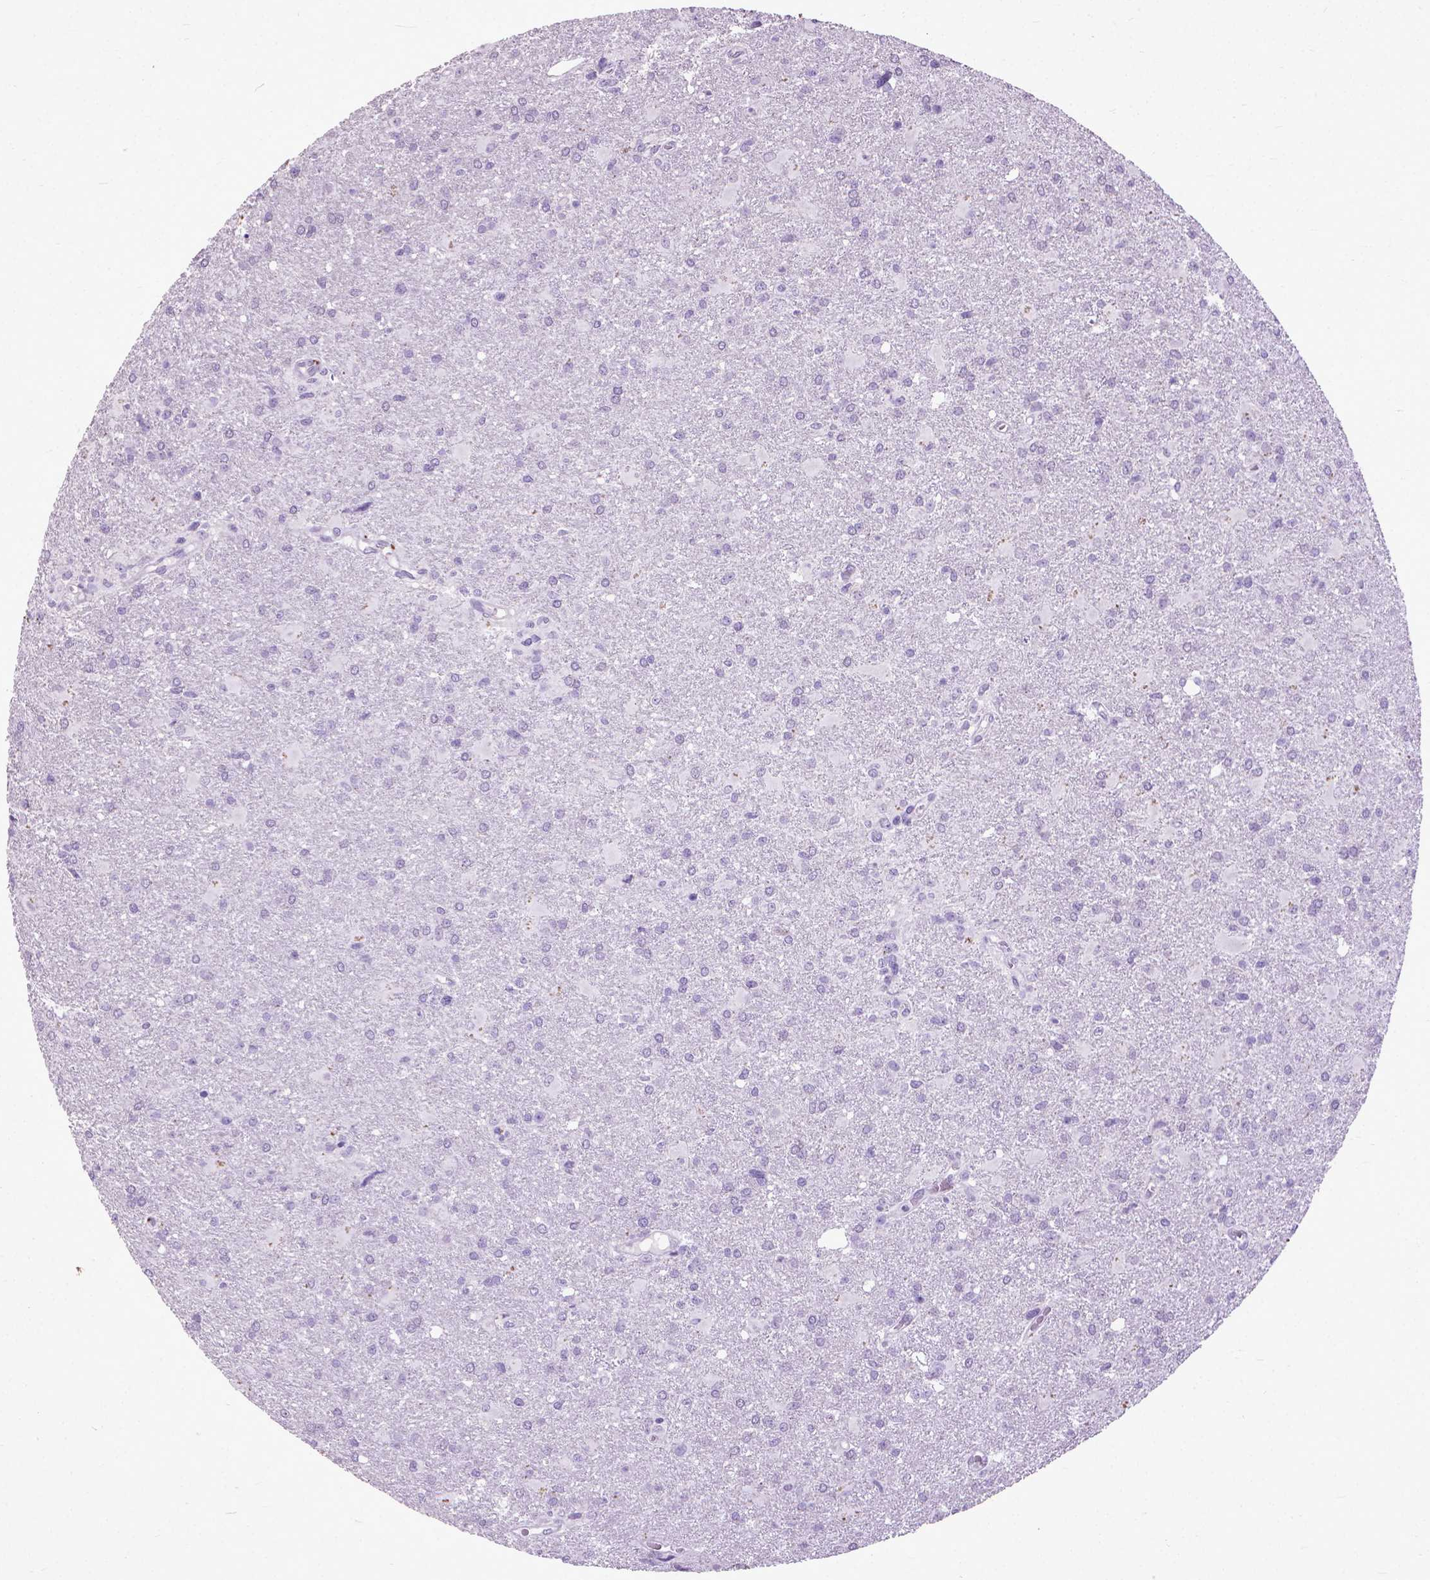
{"staining": {"intensity": "negative", "quantity": "none", "location": "none"}, "tissue": "glioma", "cell_type": "Tumor cells", "image_type": "cancer", "snomed": [{"axis": "morphology", "description": "Glioma, malignant, High grade"}, {"axis": "topography", "description": "Brain"}], "caption": "This is an immunohistochemistry (IHC) histopathology image of glioma. There is no expression in tumor cells.", "gene": "KRT5", "patient": {"sex": "male", "age": 68}}